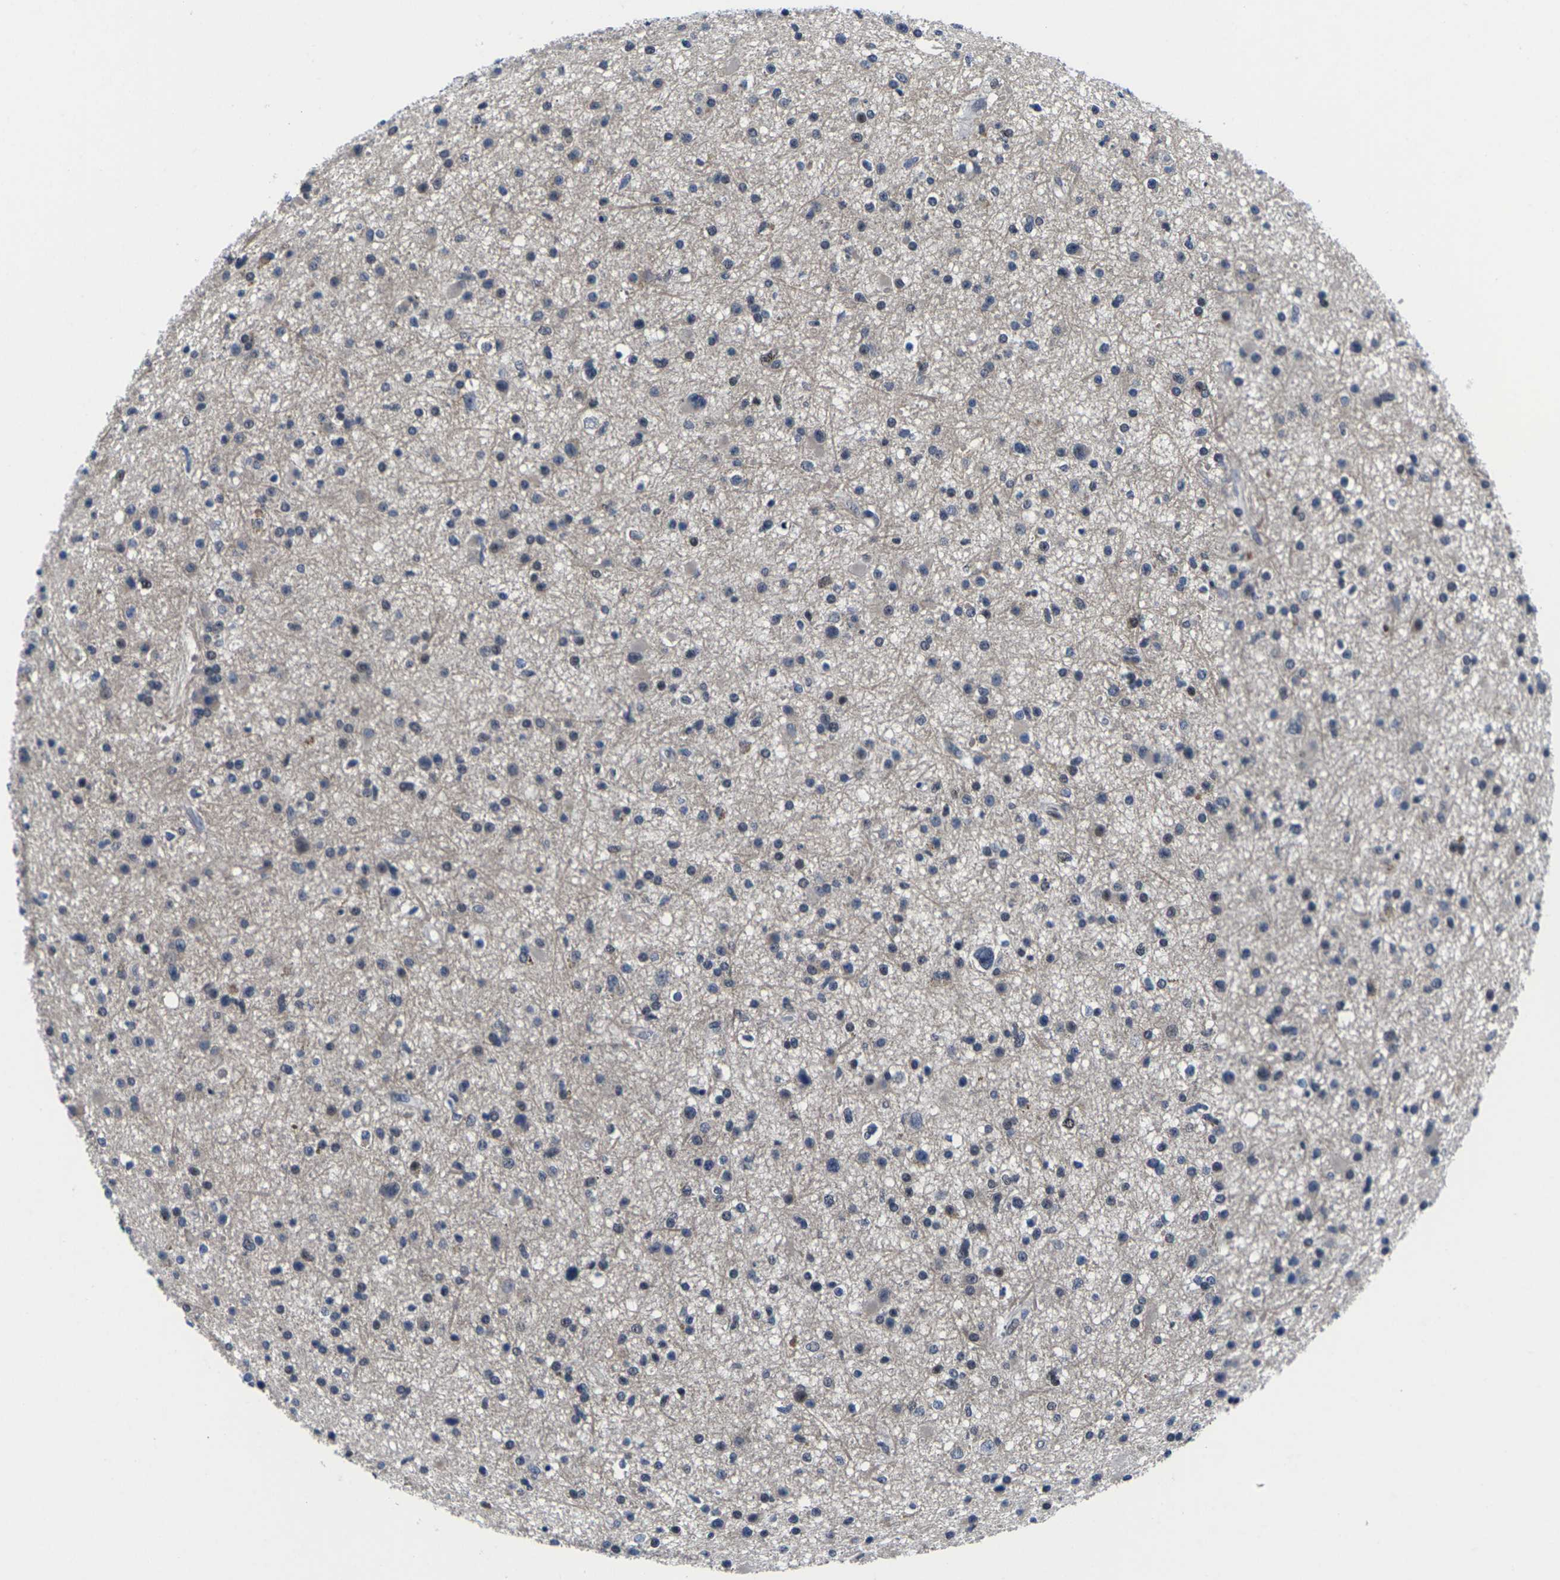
{"staining": {"intensity": "weak", "quantity": "<25%", "location": "cytoplasmic/membranous"}, "tissue": "glioma", "cell_type": "Tumor cells", "image_type": "cancer", "snomed": [{"axis": "morphology", "description": "Glioma, malignant, High grade"}, {"axis": "topography", "description": "Brain"}], "caption": "Tumor cells are negative for brown protein staining in malignant high-grade glioma. The staining is performed using DAB brown chromogen with nuclei counter-stained in using hematoxylin.", "gene": "ST6GAL2", "patient": {"sex": "male", "age": 33}}